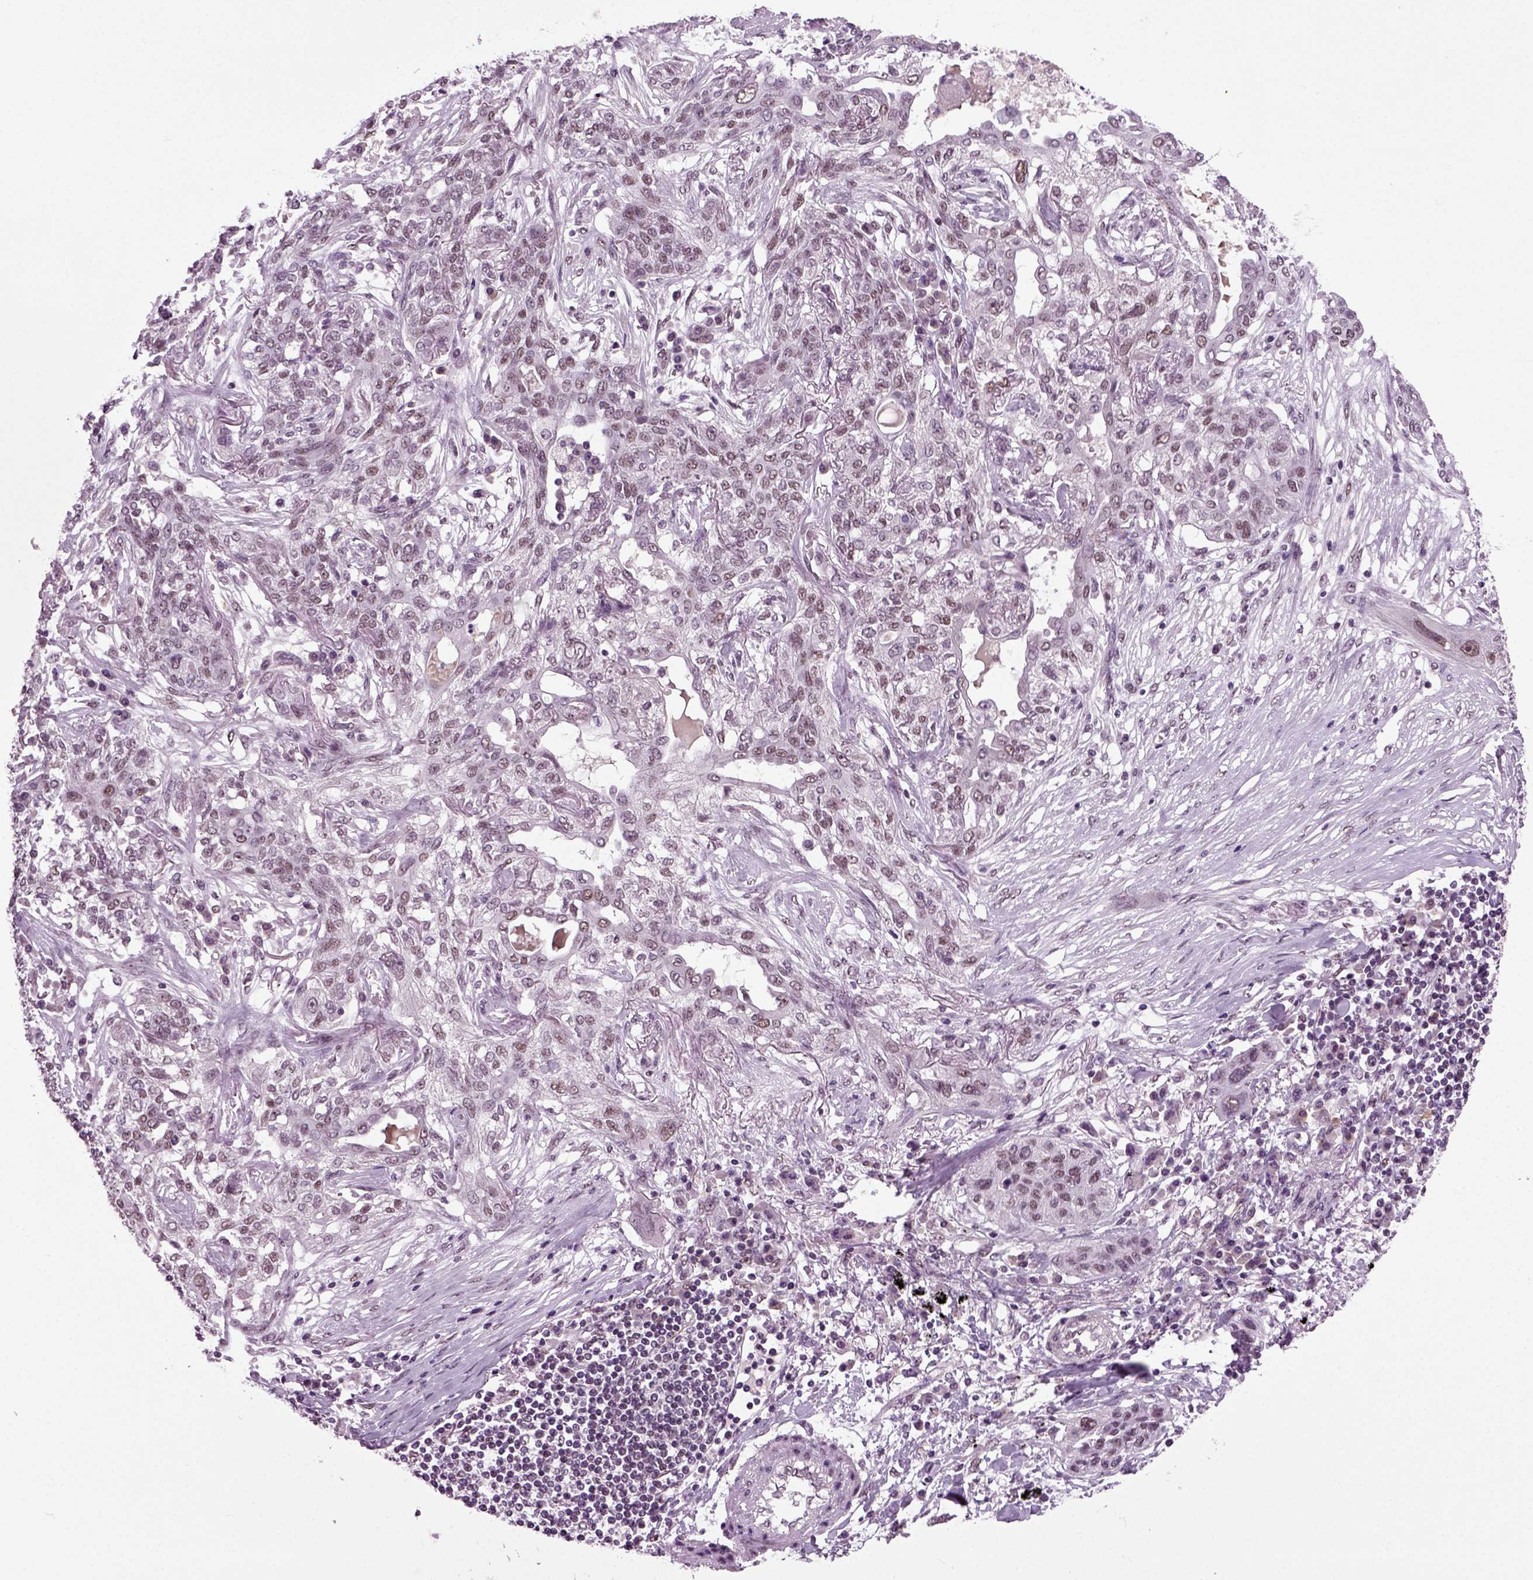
{"staining": {"intensity": "weak", "quantity": "25%-75%", "location": "nuclear"}, "tissue": "lung cancer", "cell_type": "Tumor cells", "image_type": "cancer", "snomed": [{"axis": "morphology", "description": "Squamous cell carcinoma, NOS"}, {"axis": "topography", "description": "Lung"}], "caption": "Immunohistochemical staining of lung cancer demonstrates weak nuclear protein positivity in about 25%-75% of tumor cells.", "gene": "RCOR3", "patient": {"sex": "female", "age": 70}}